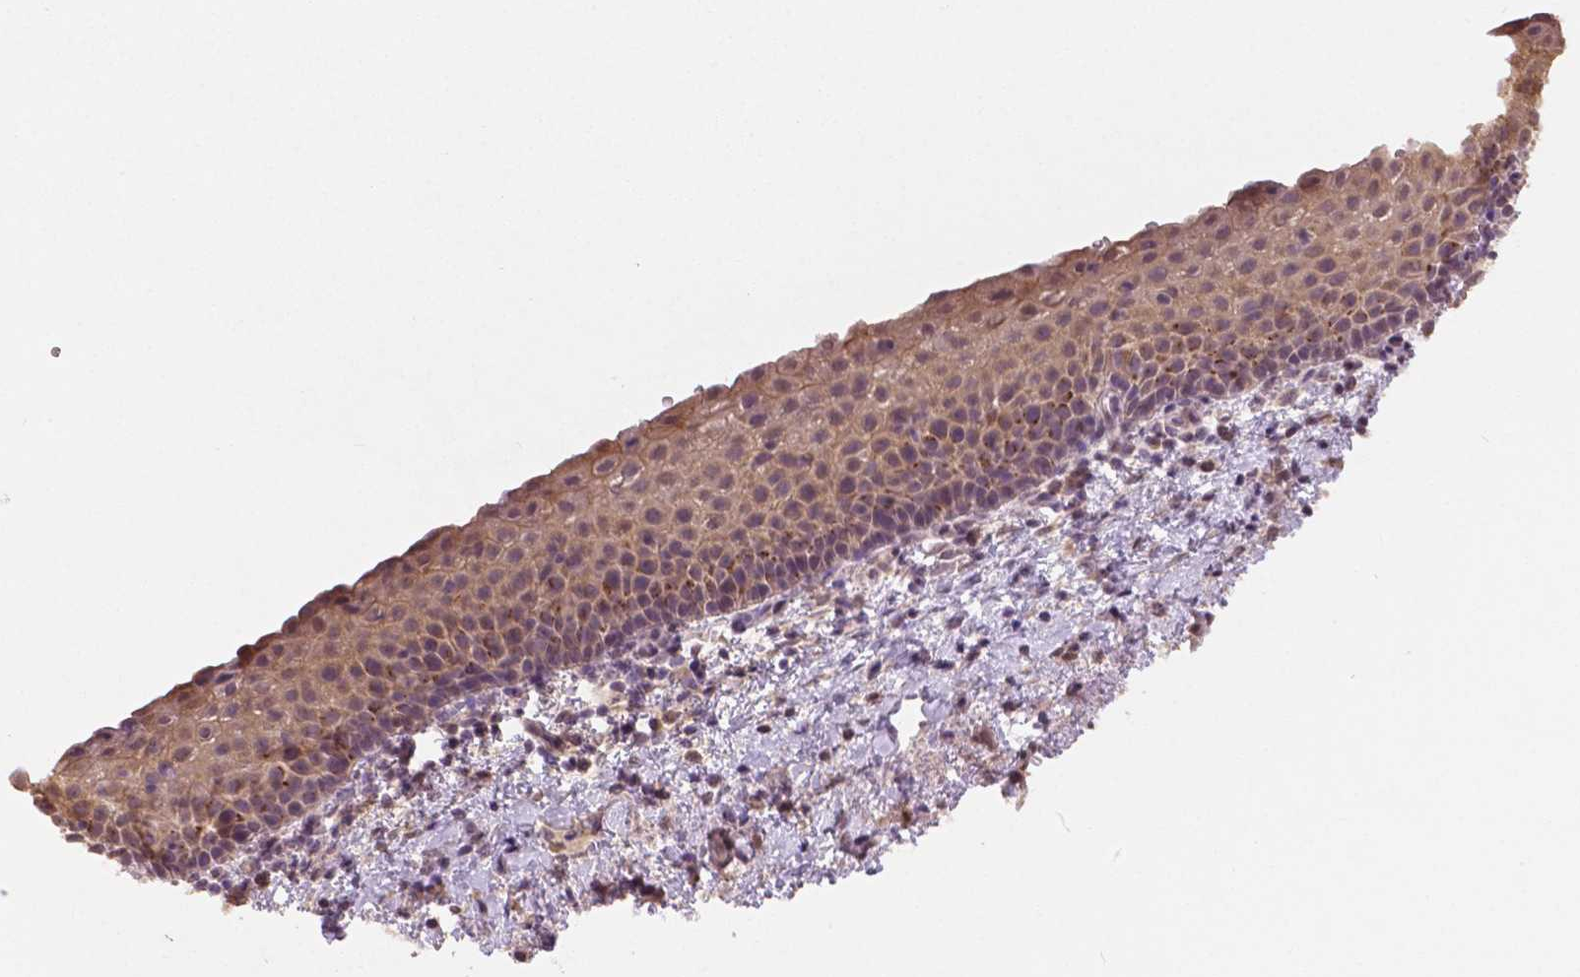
{"staining": {"intensity": "moderate", "quantity": "<25%", "location": "cytoplasmic/membranous,nuclear"}, "tissue": "vagina", "cell_type": "Squamous epithelial cells", "image_type": "normal", "snomed": [{"axis": "morphology", "description": "Normal tissue, NOS"}, {"axis": "topography", "description": "Vagina"}], "caption": "This image demonstrates IHC staining of benign human vagina, with low moderate cytoplasmic/membranous,nuclear staining in about <25% of squamous epithelial cells.", "gene": "CLBA1", "patient": {"sex": "female", "age": 61}}